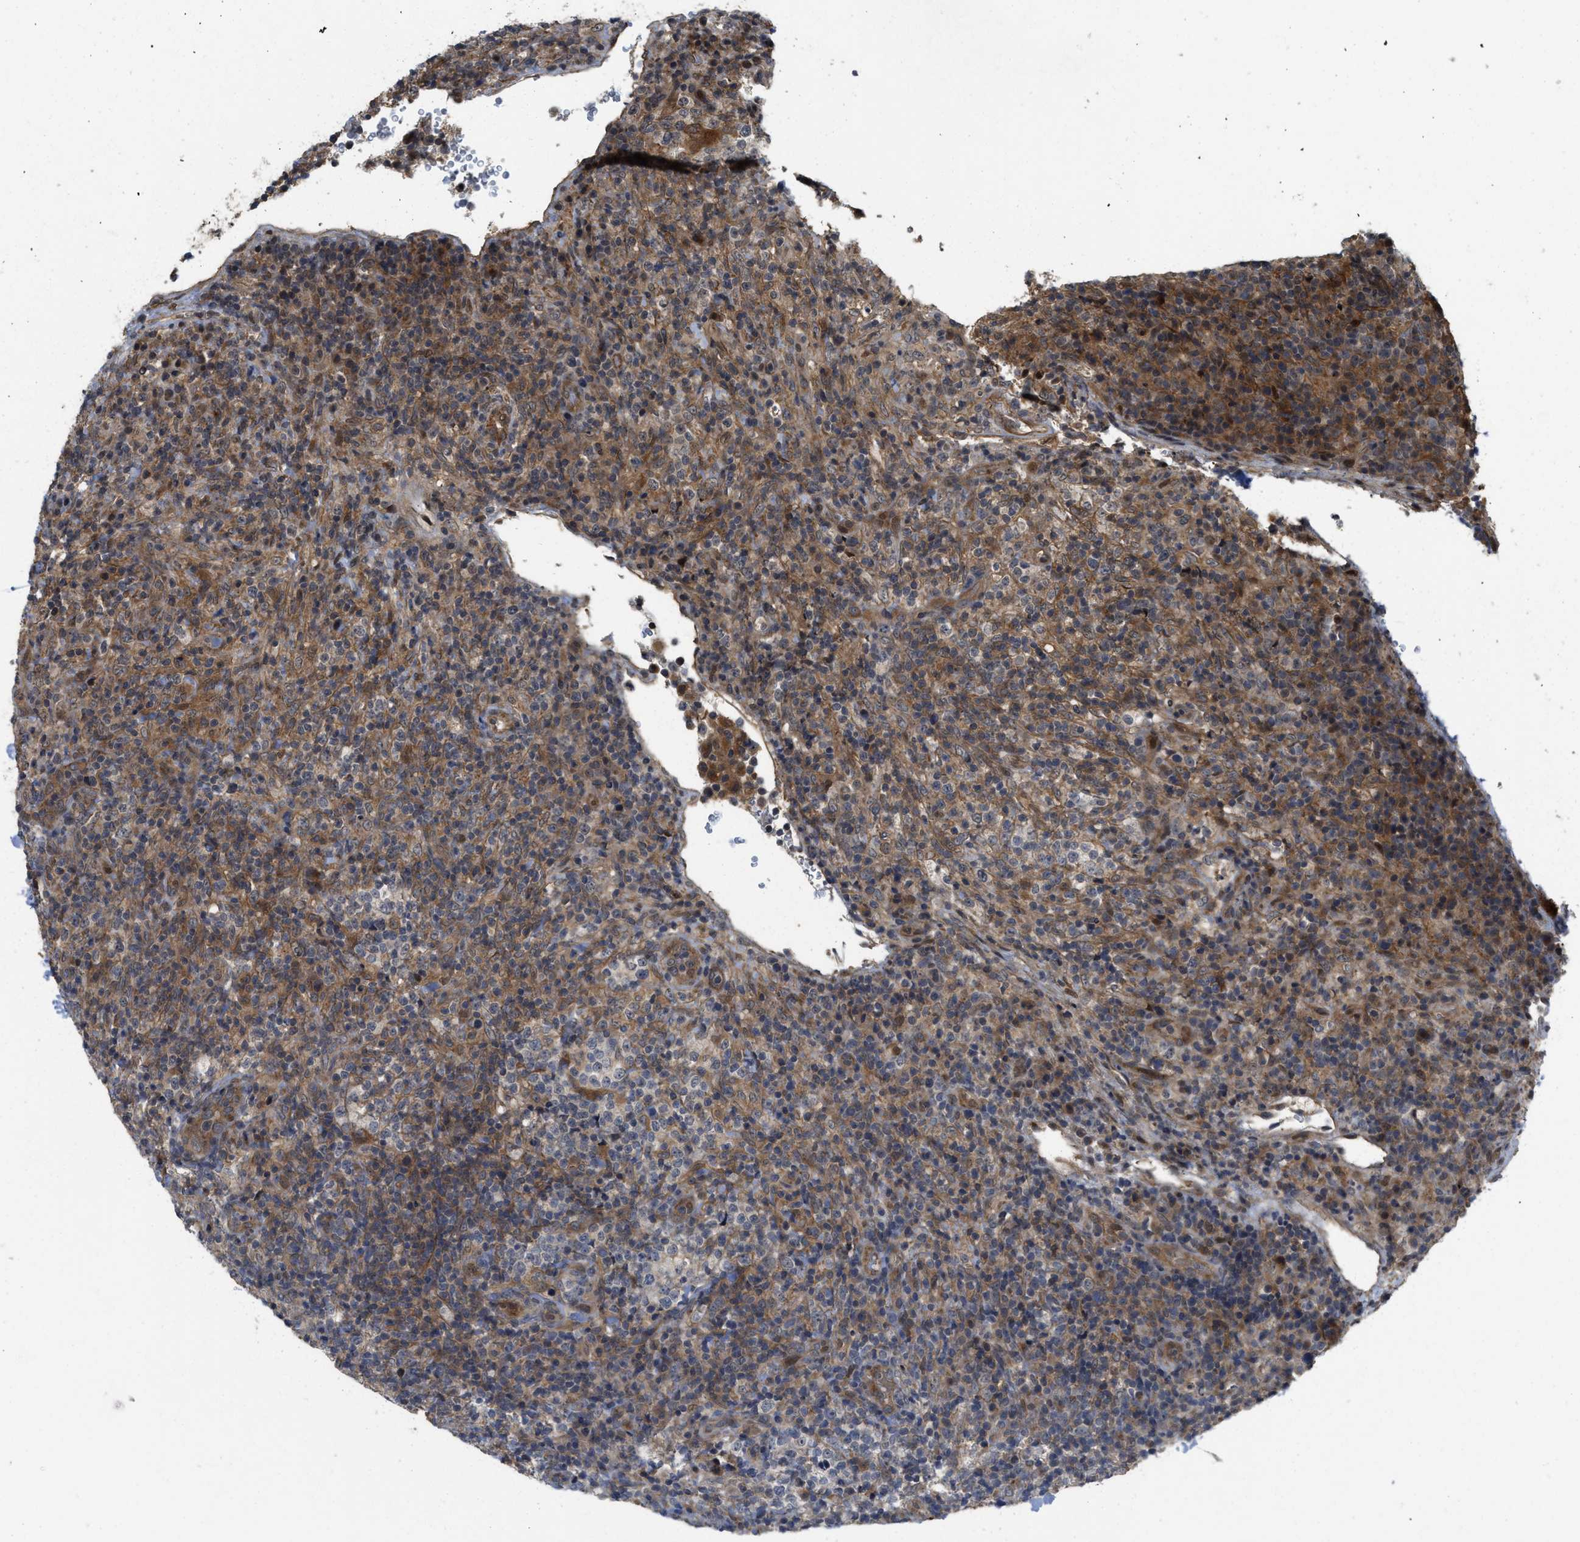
{"staining": {"intensity": "moderate", "quantity": ">75%", "location": "cytoplasmic/membranous"}, "tissue": "lymphoma", "cell_type": "Tumor cells", "image_type": "cancer", "snomed": [{"axis": "morphology", "description": "Malignant lymphoma, non-Hodgkin's type, High grade"}, {"axis": "topography", "description": "Lymph node"}], "caption": "Lymphoma was stained to show a protein in brown. There is medium levels of moderate cytoplasmic/membranous expression in approximately >75% of tumor cells.", "gene": "DNAJC28", "patient": {"sex": "female", "age": 76}}